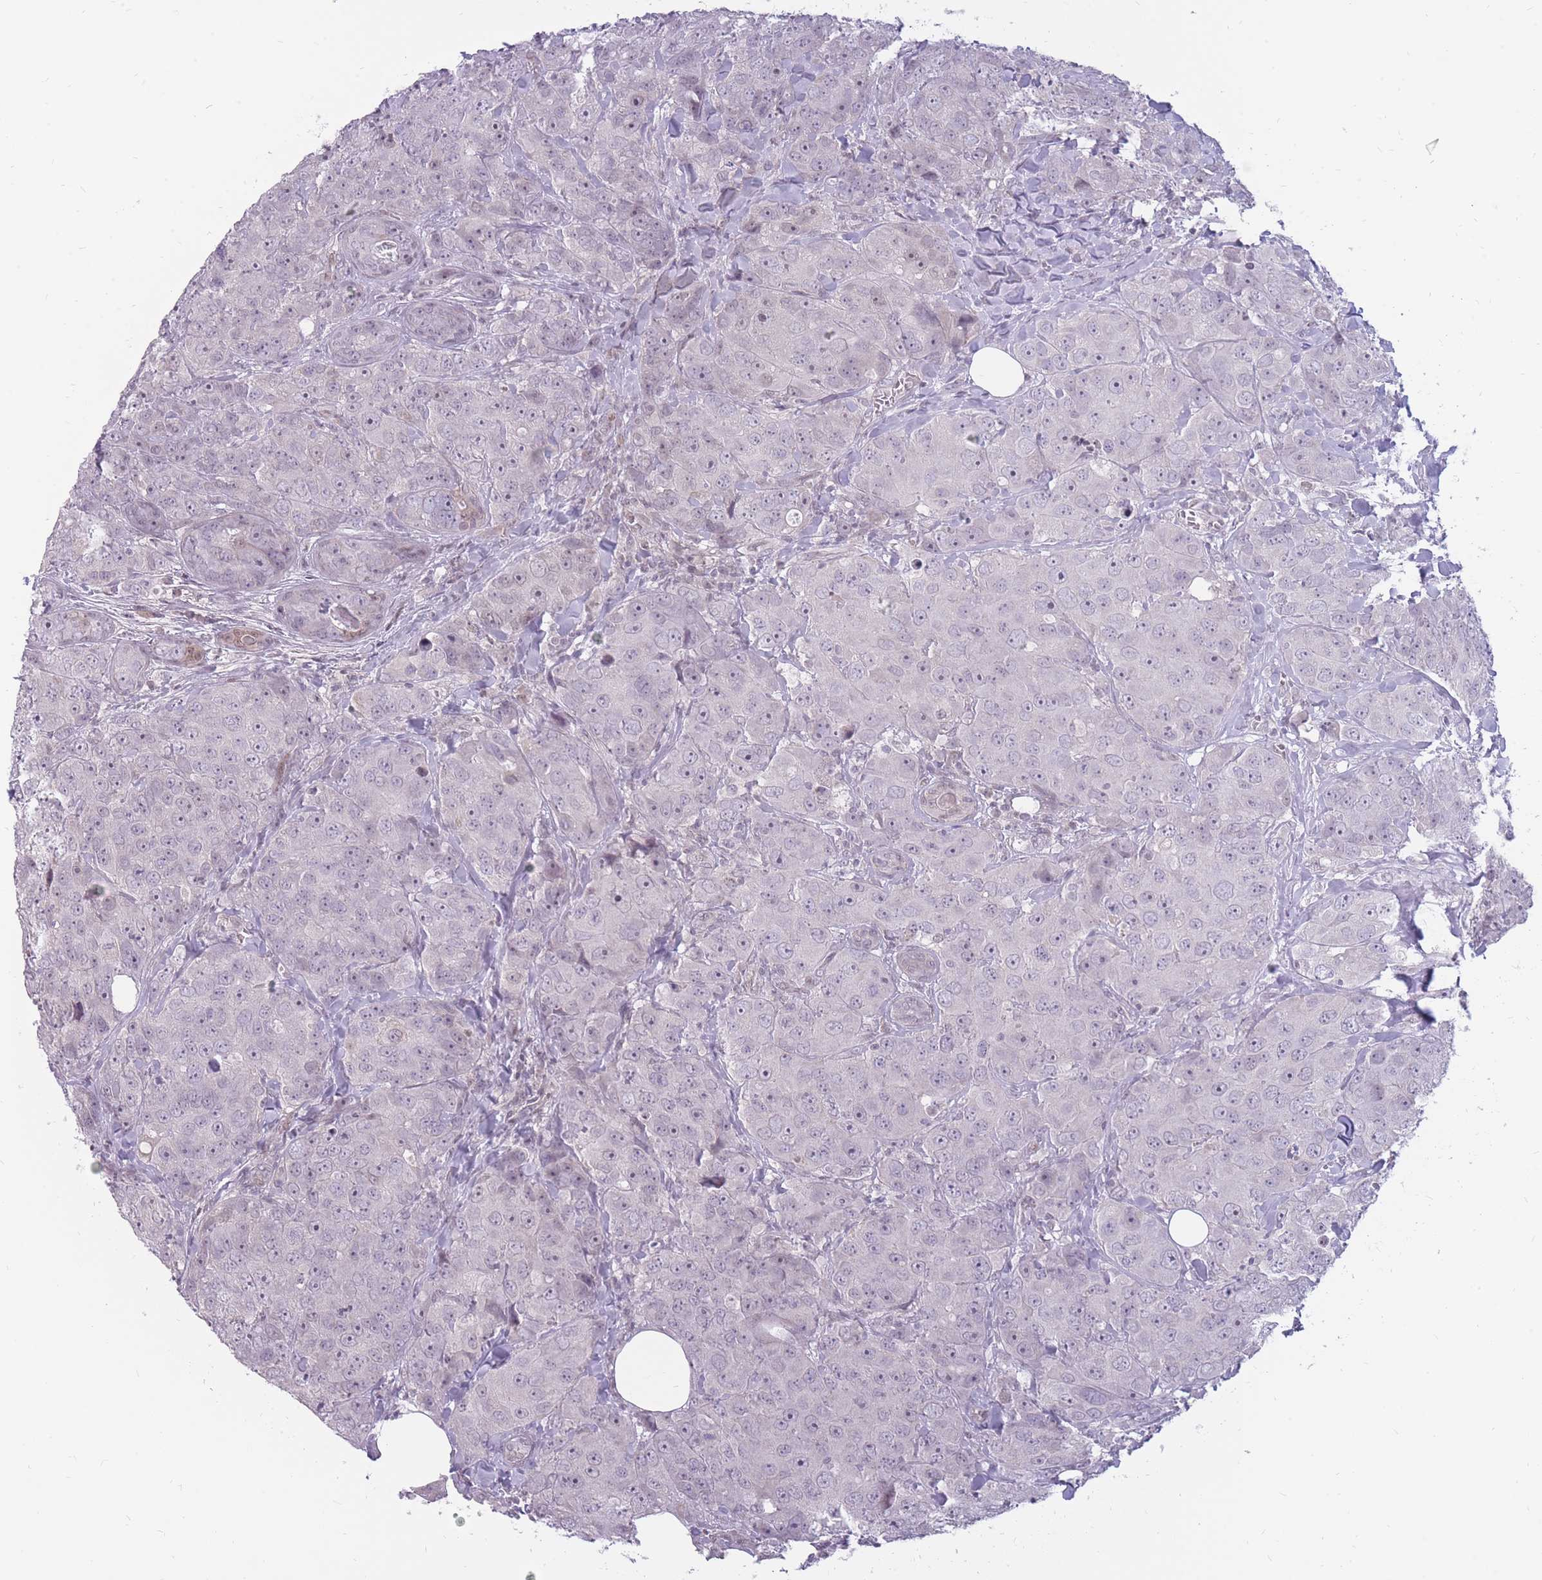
{"staining": {"intensity": "negative", "quantity": "none", "location": "none"}, "tissue": "breast cancer", "cell_type": "Tumor cells", "image_type": "cancer", "snomed": [{"axis": "morphology", "description": "Duct carcinoma"}, {"axis": "topography", "description": "Breast"}], "caption": "The immunohistochemistry micrograph has no significant positivity in tumor cells of breast cancer (infiltrating ductal carcinoma) tissue.", "gene": "POMZP3", "patient": {"sex": "female", "age": 43}}